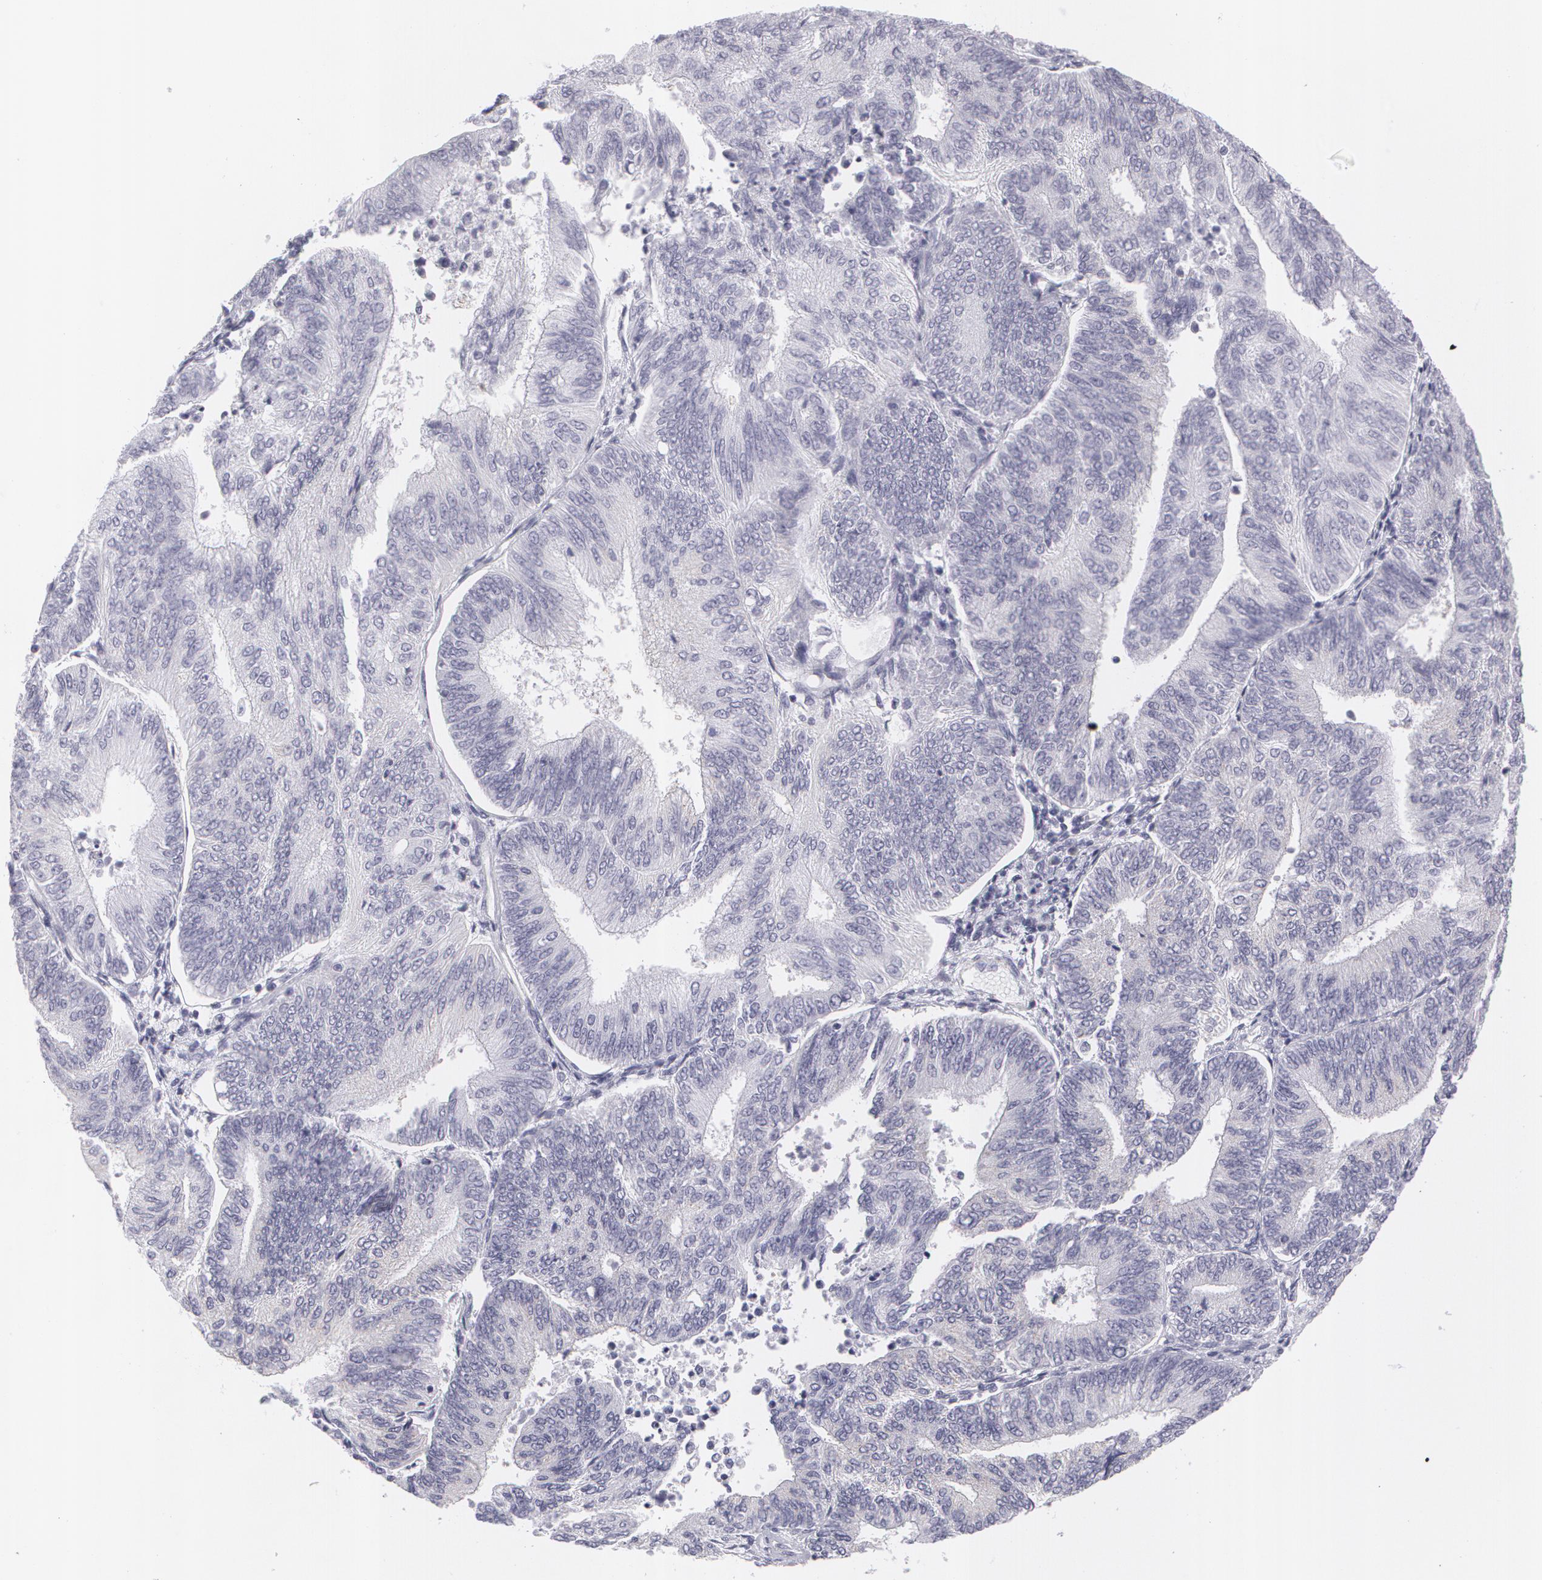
{"staining": {"intensity": "negative", "quantity": "none", "location": "none"}, "tissue": "endometrial cancer", "cell_type": "Tumor cells", "image_type": "cancer", "snomed": [{"axis": "morphology", "description": "Adenocarcinoma, NOS"}, {"axis": "topography", "description": "Endometrium"}], "caption": "Endometrial cancer (adenocarcinoma) was stained to show a protein in brown. There is no significant expression in tumor cells. (DAB immunohistochemistry (IHC) visualized using brightfield microscopy, high magnification).", "gene": "MBNL3", "patient": {"sex": "female", "age": 55}}